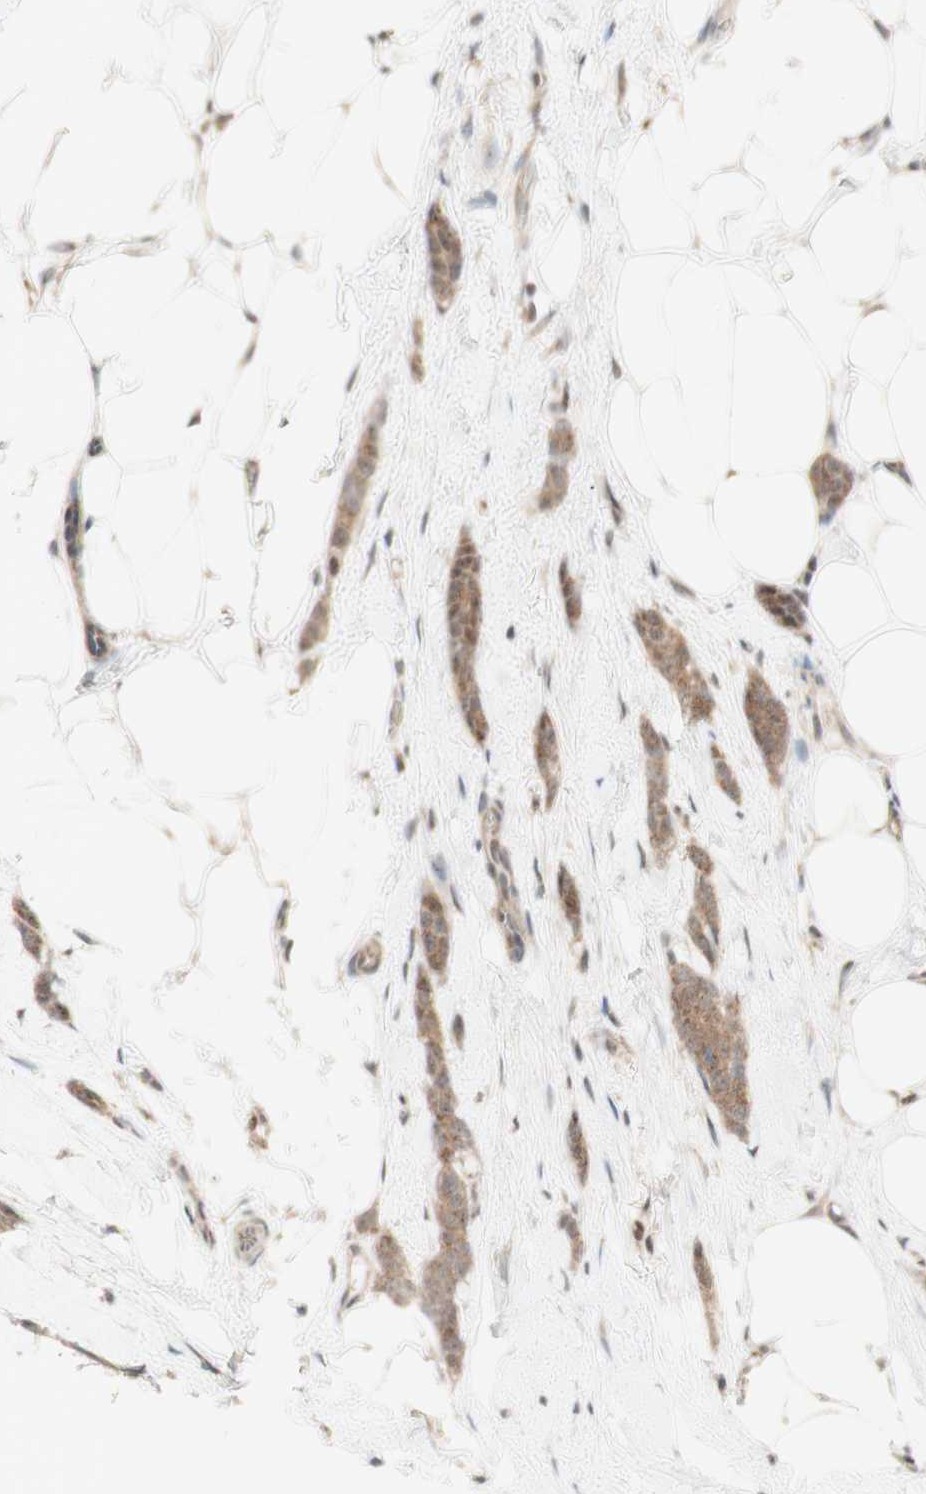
{"staining": {"intensity": "moderate", "quantity": ">75%", "location": "cytoplasmic/membranous"}, "tissue": "breast cancer", "cell_type": "Tumor cells", "image_type": "cancer", "snomed": [{"axis": "morphology", "description": "Lobular carcinoma"}, {"axis": "topography", "description": "Skin"}, {"axis": "topography", "description": "Breast"}], "caption": "This histopathology image demonstrates IHC staining of lobular carcinoma (breast), with medium moderate cytoplasmic/membranous expression in about >75% of tumor cells.", "gene": "CYLD", "patient": {"sex": "female", "age": 46}}